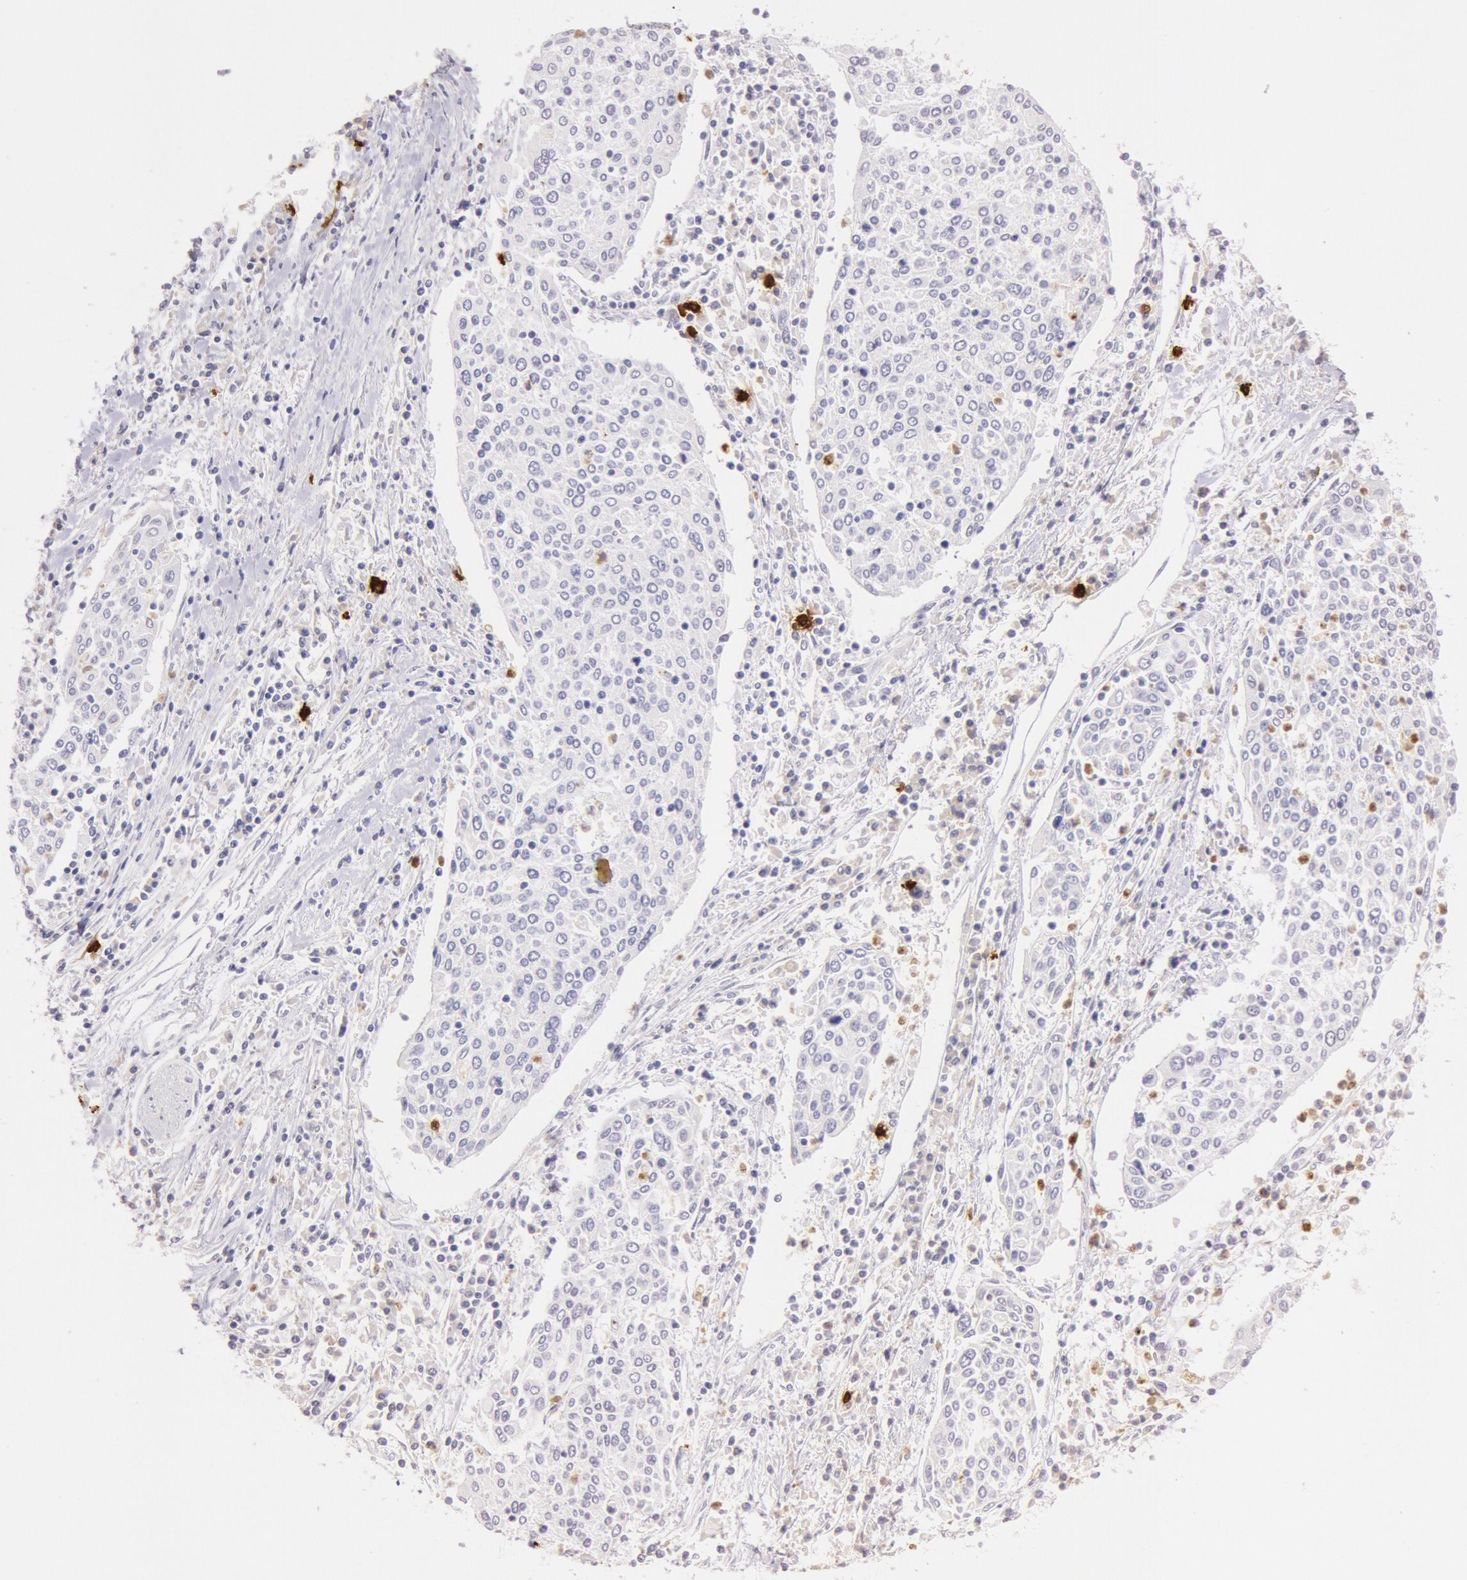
{"staining": {"intensity": "negative", "quantity": "none", "location": "none"}, "tissue": "cervical cancer", "cell_type": "Tumor cells", "image_type": "cancer", "snomed": [{"axis": "morphology", "description": "Squamous cell carcinoma, NOS"}, {"axis": "topography", "description": "Cervix"}], "caption": "An IHC image of cervical cancer is shown. There is no staining in tumor cells of cervical cancer. (DAB (3,3'-diaminobenzidine) immunohistochemistry with hematoxylin counter stain).", "gene": "KDM6A", "patient": {"sex": "female", "age": 40}}